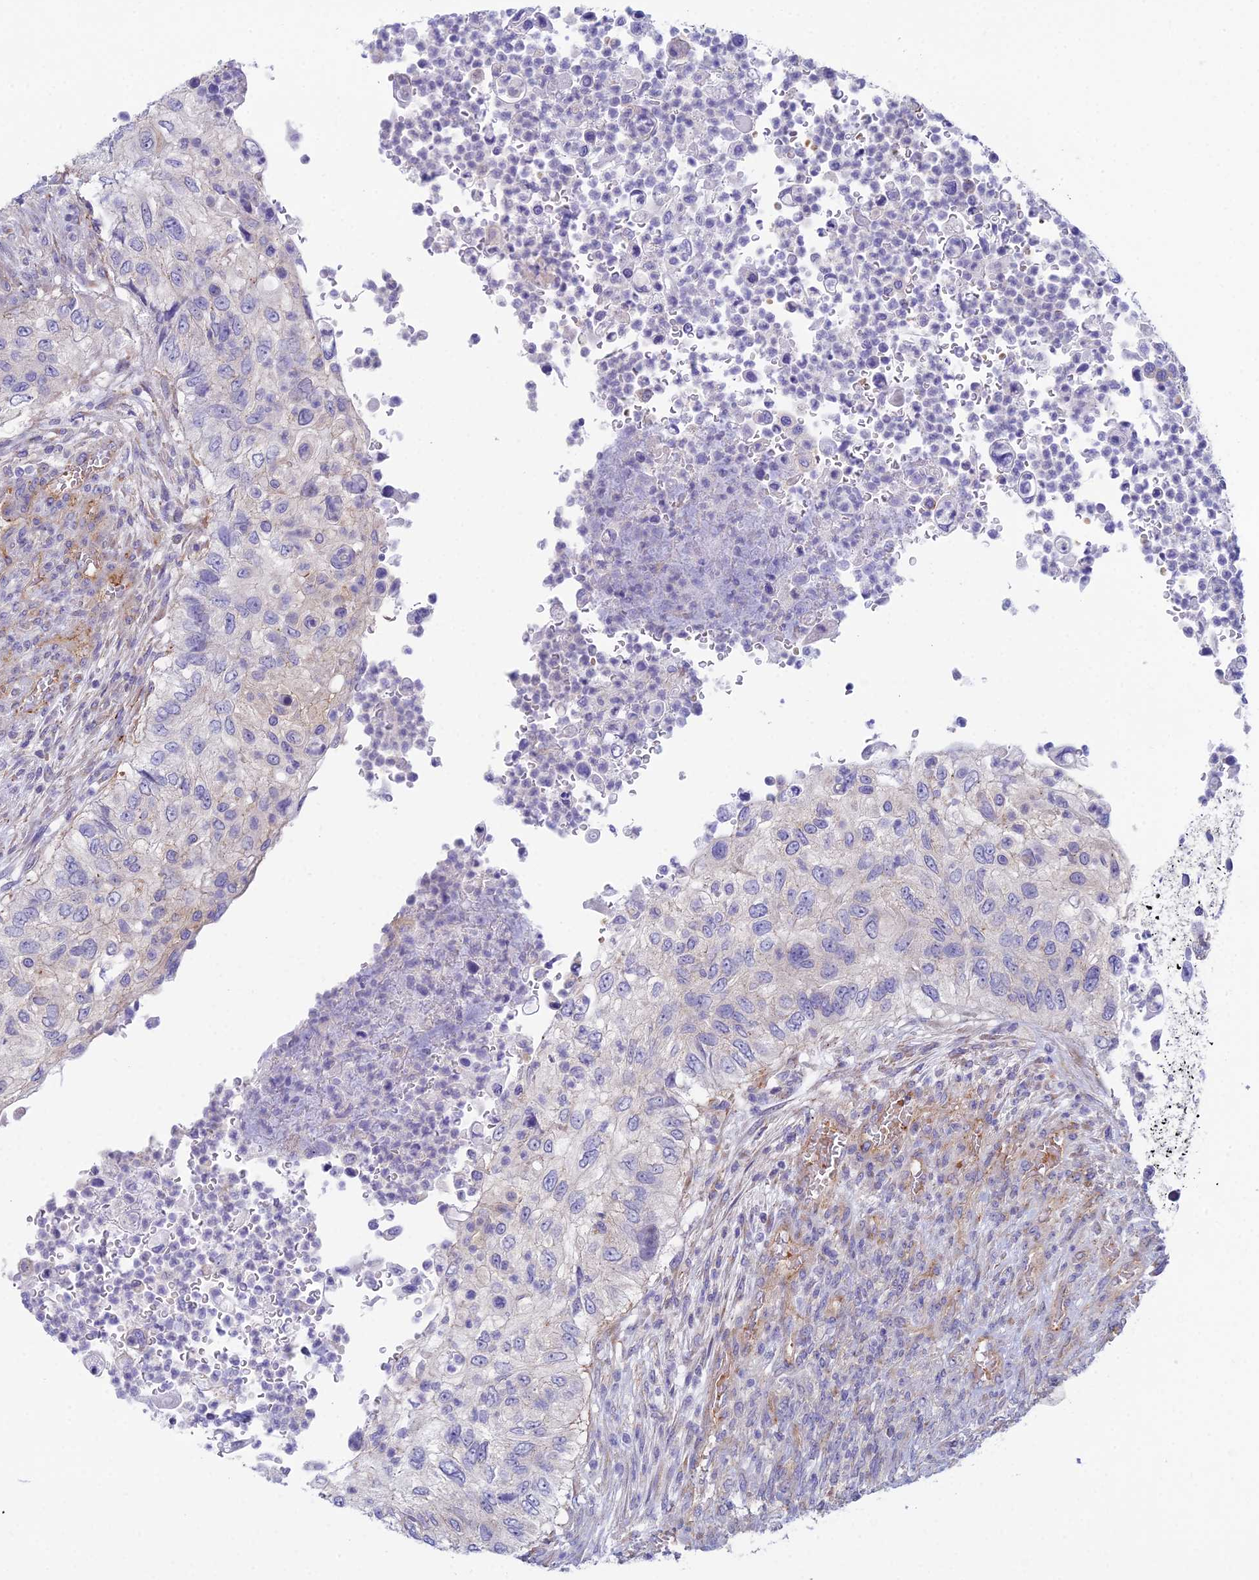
{"staining": {"intensity": "negative", "quantity": "none", "location": "none"}, "tissue": "urothelial cancer", "cell_type": "Tumor cells", "image_type": "cancer", "snomed": [{"axis": "morphology", "description": "Urothelial carcinoma, High grade"}, {"axis": "topography", "description": "Urinary bladder"}], "caption": "The photomicrograph exhibits no staining of tumor cells in urothelial cancer.", "gene": "ZNF564", "patient": {"sex": "female", "age": 60}}